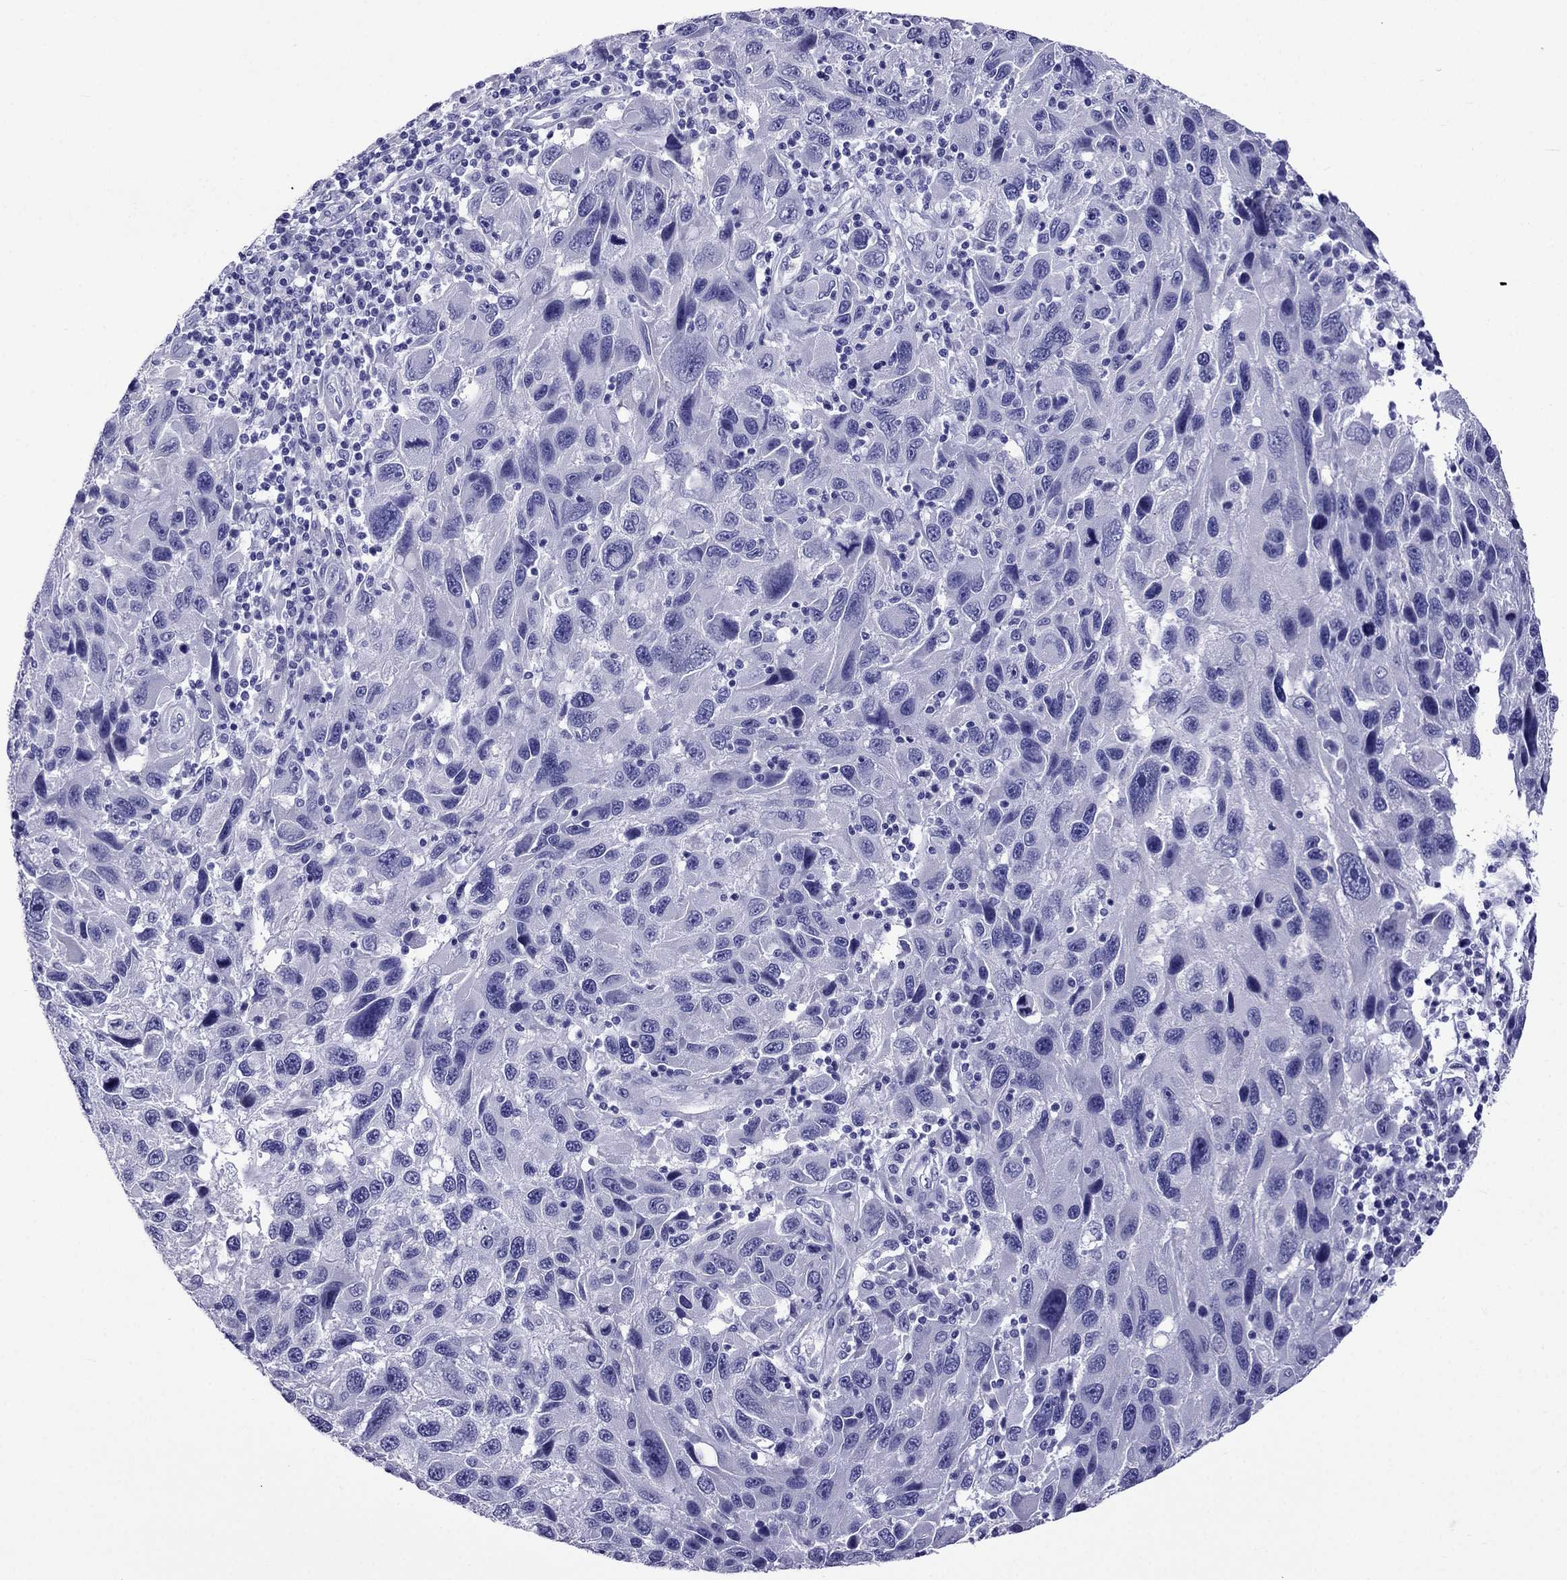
{"staining": {"intensity": "negative", "quantity": "none", "location": "none"}, "tissue": "melanoma", "cell_type": "Tumor cells", "image_type": "cancer", "snomed": [{"axis": "morphology", "description": "Malignant melanoma, NOS"}, {"axis": "topography", "description": "Skin"}], "caption": "IHC photomicrograph of melanoma stained for a protein (brown), which shows no staining in tumor cells.", "gene": "ARR3", "patient": {"sex": "male", "age": 53}}